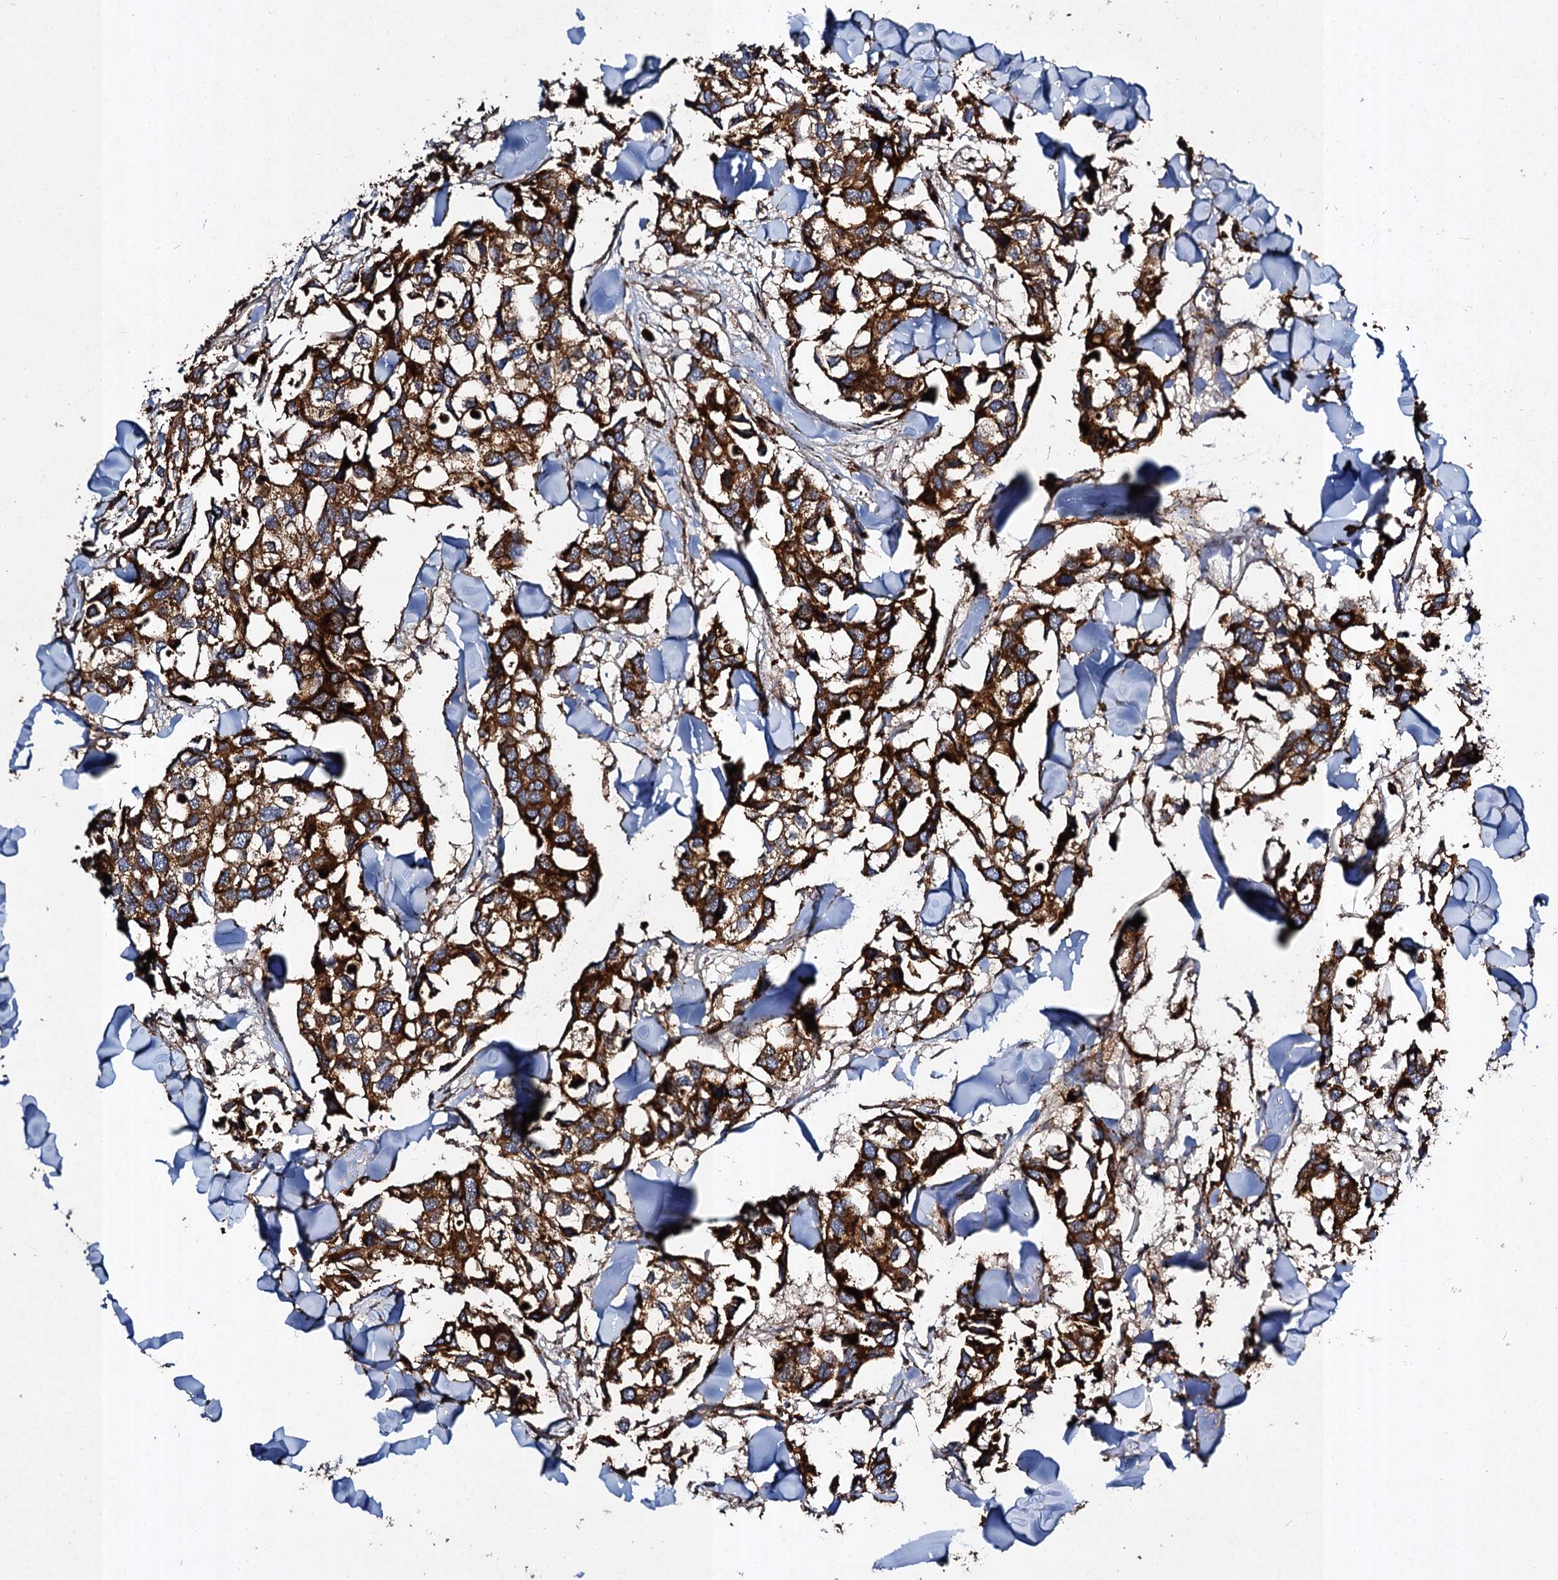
{"staining": {"intensity": "strong", "quantity": ">75%", "location": "cytoplasmic/membranous"}, "tissue": "breast cancer", "cell_type": "Tumor cells", "image_type": "cancer", "snomed": [{"axis": "morphology", "description": "Duct carcinoma"}, {"axis": "topography", "description": "Breast"}], "caption": "The image demonstrates a brown stain indicating the presence of a protein in the cytoplasmic/membranous of tumor cells in breast cancer (infiltrating ductal carcinoma).", "gene": "GBA1", "patient": {"sex": "female", "age": 83}}